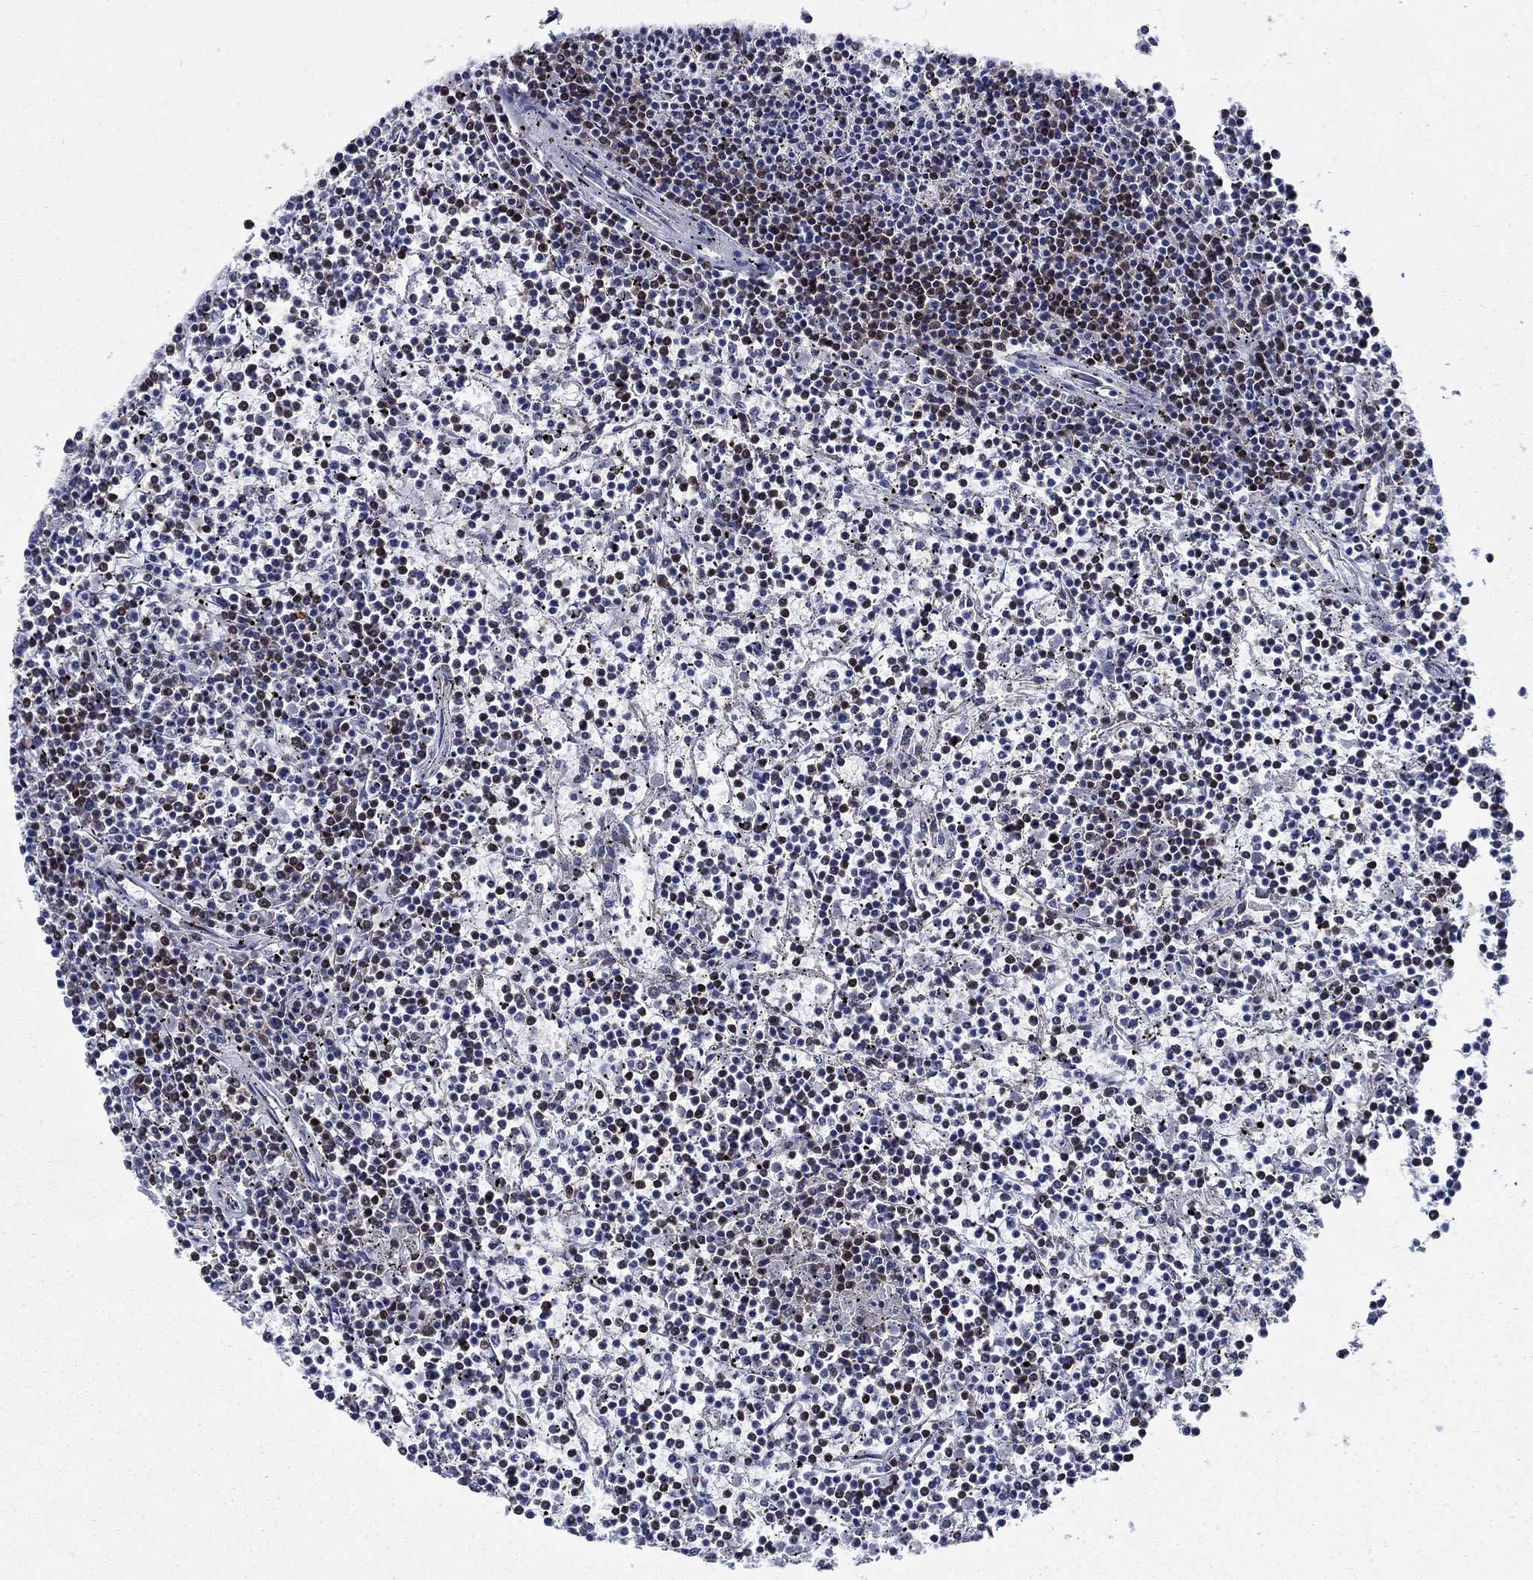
{"staining": {"intensity": "moderate", "quantity": "<25%", "location": "nuclear"}, "tissue": "lymphoma", "cell_type": "Tumor cells", "image_type": "cancer", "snomed": [{"axis": "morphology", "description": "Malignant lymphoma, non-Hodgkin's type, Low grade"}, {"axis": "topography", "description": "Spleen"}], "caption": "Lymphoma stained with a brown dye reveals moderate nuclear positive staining in approximately <25% of tumor cells.", "gene": "RPRD1B", "patient": {"sex": "female", "age": 19}}